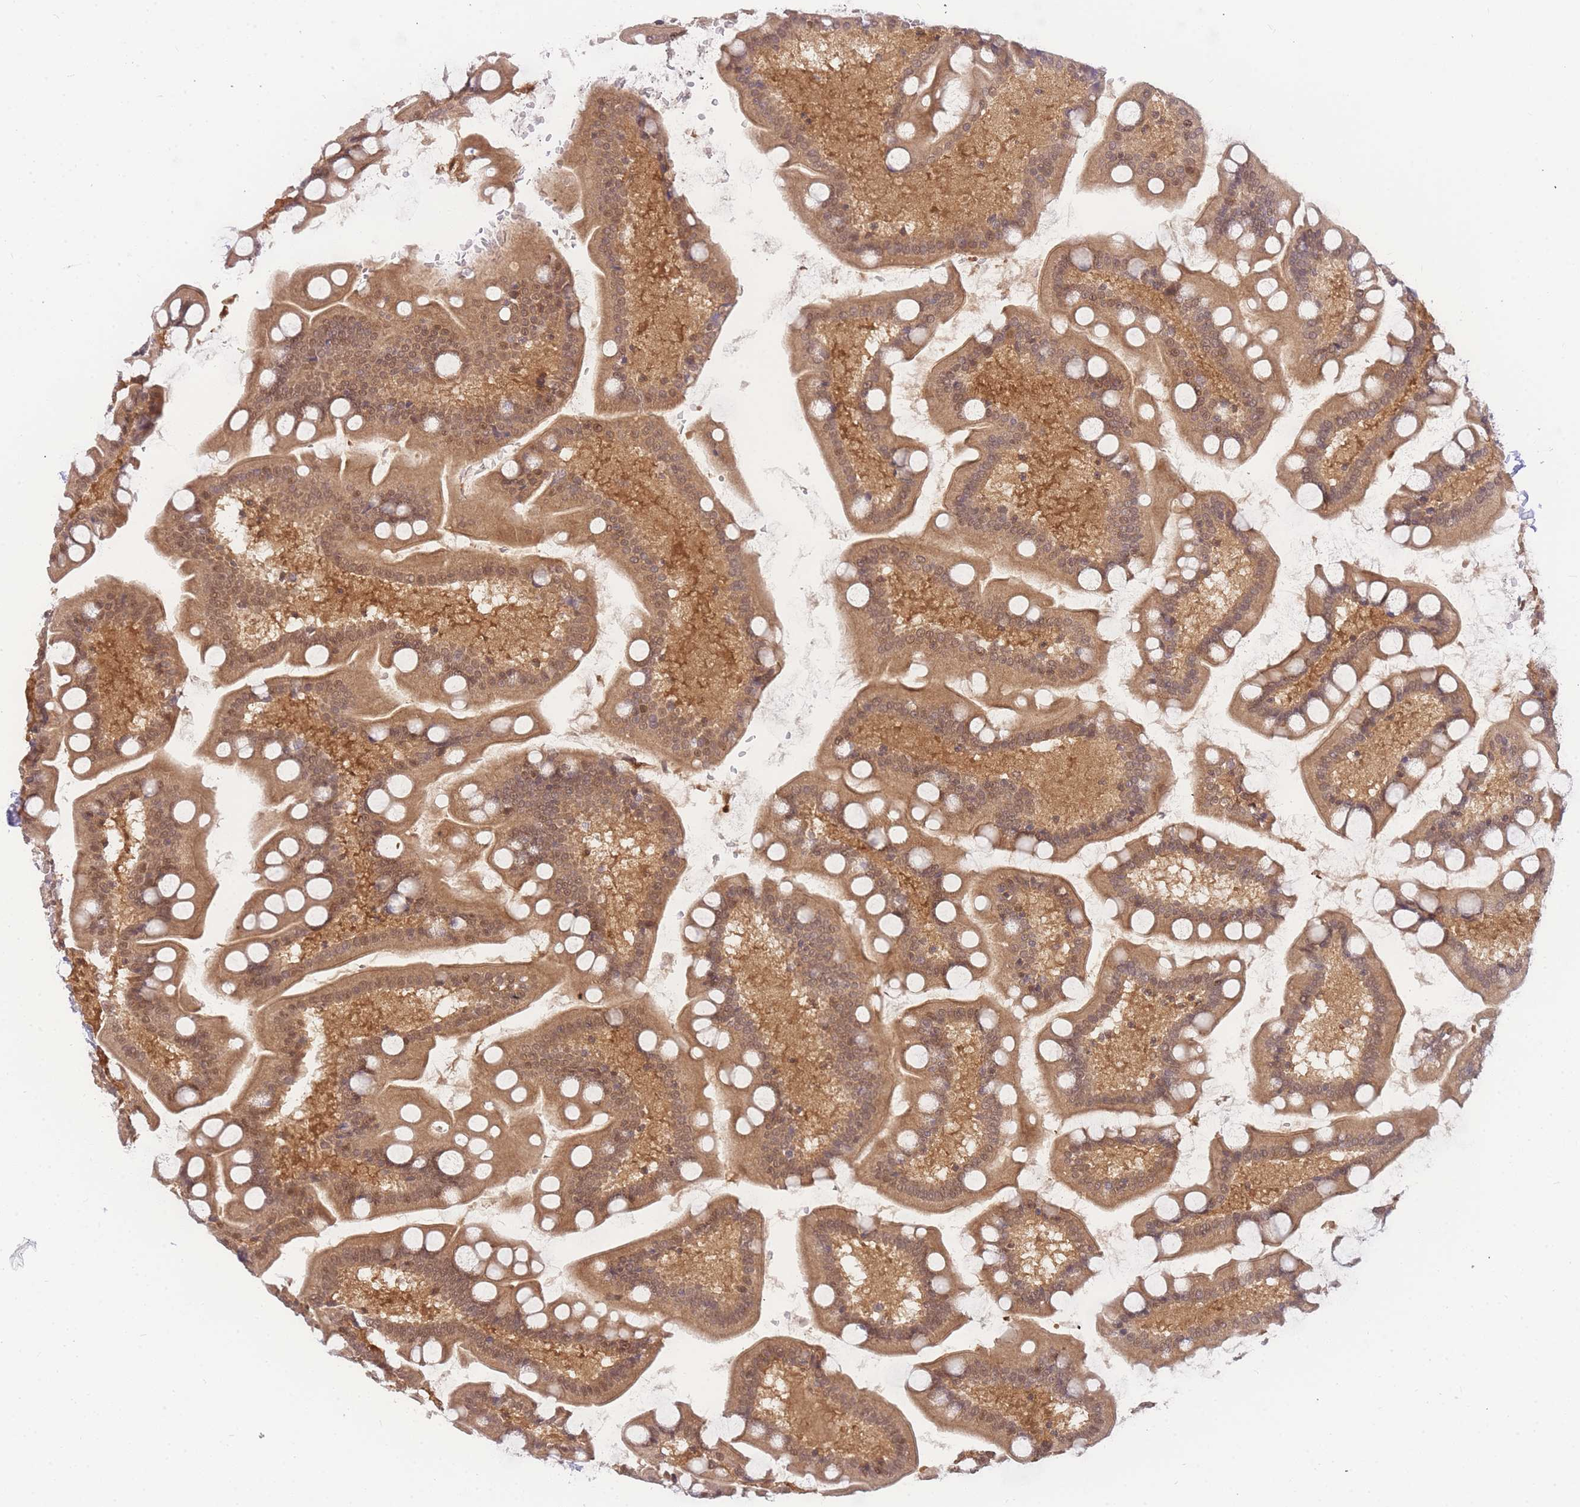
{"staining": {"intensity": "moderate", "quantity": ">75%", "location": "cytoplasmic/membranous,nuclear"}, "tissue": "small intestine", "cell_type": "Glandular cells", "image_type": "normal", "snomed": [{"axis": "morphology", "description": "Normal tissue, NOS"}, {"axis": "topography", "description": "Small intestine"}], "caption": "Immunohistochemistry micrograph of benign small intestine: small intestine stained using immunohistochemistry displays medium levels of moderate protein expression localized specifically in the cytoplasmic/membranous,nuclear of glandular cells, appearing as a cytoplasmic/membranous,nuclear brown color.", "gene": "KIAA1191", "patient": {"sex": "male", "age": 41}}